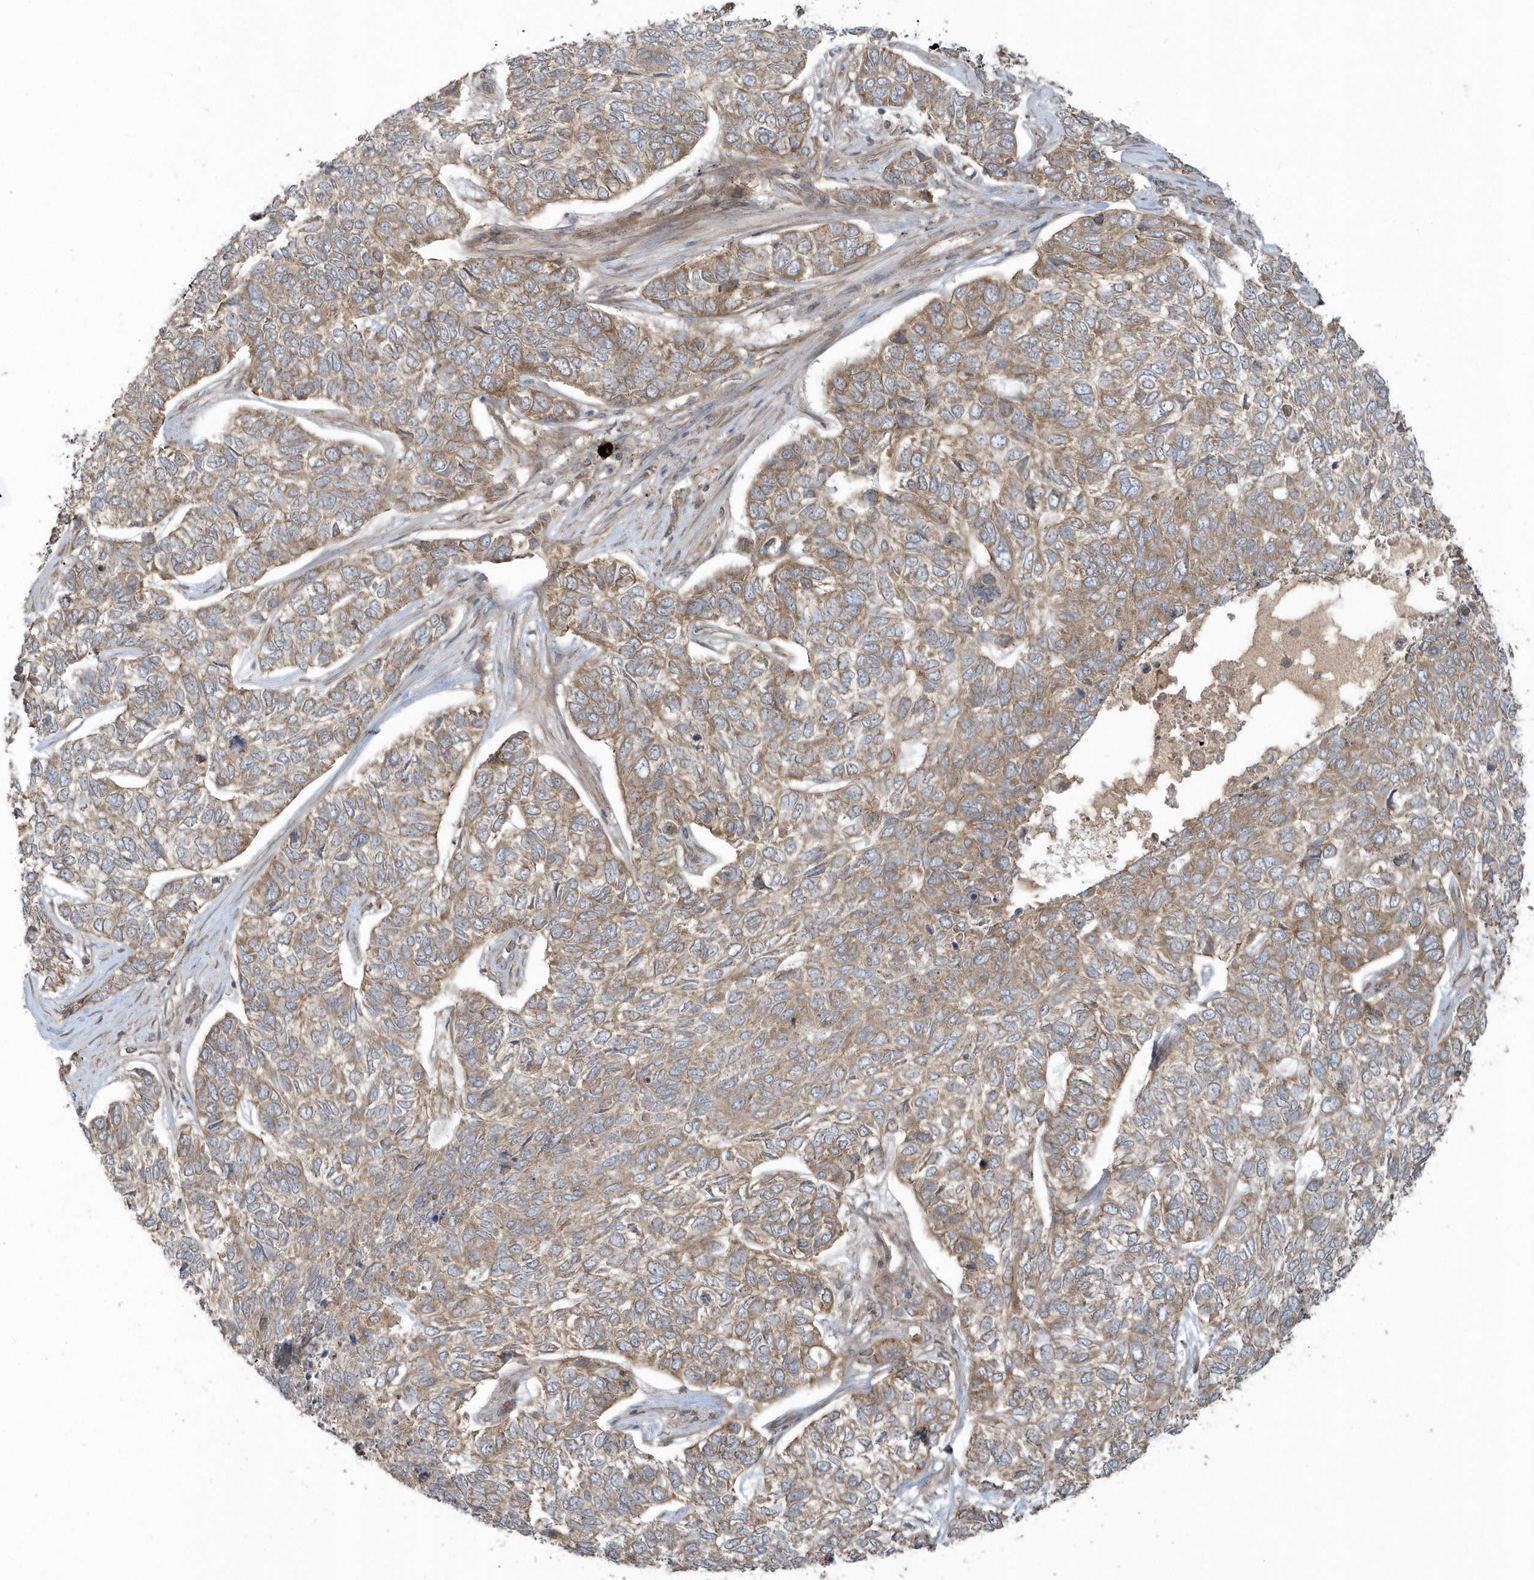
{"staining": {"intensity": "moderate", "quantity": "25%-75%", "location": "cytoplasmic/membranous"}, "tissue": "skin cancer", "cell_type": "Tumor cells", "image_type": "cancer", "snomed": [{"axis": "morphology", "description": "Basal cell carcinoma"}, {"axis": "topography", "description": "Skin"}], "caption": "Tumor cells display medium levels of moderate cytoplasmic/membranous positivity in approximately 25%-75% of cells in human basal cell carcinoma (skin).", "gene": "STIM2", "patient": {"sex": "female", "age": 65}}